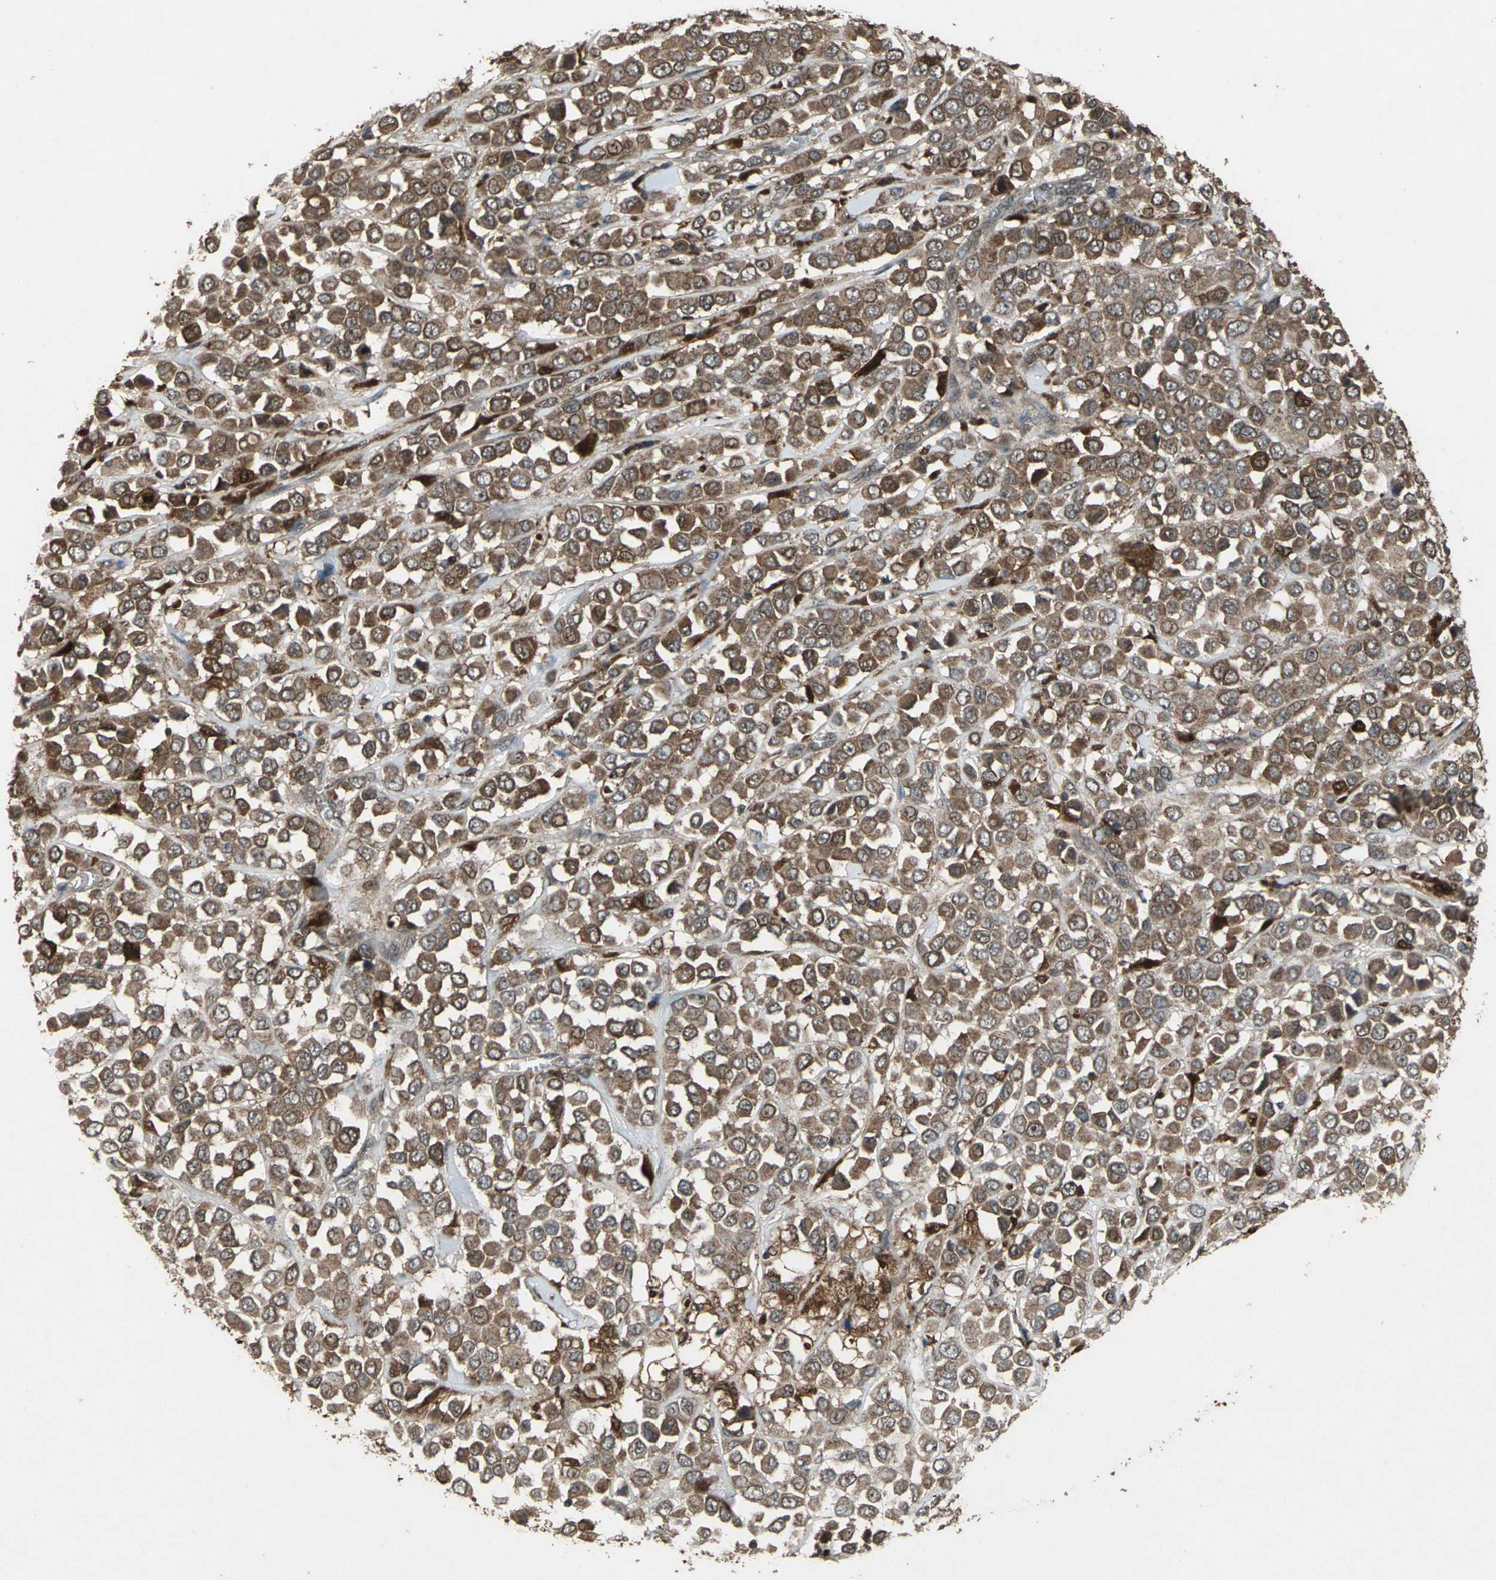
{"staining": {"intensity": "moderate", "quantity": ">75%", "location": "cytoplasmic/membranous"}, "tissue": "breast cancer", "cell_type": "Tumor cells", "image_type": "cancer", "snomed": [{"axis": "morphology", "description": "Duct carcinoma"}, {"axis": "topography", "description": "Breast"}], "caption": "The histopathology image demonstrates a brown stain indicating the presence of a protein in the cytoplasmic/membranous of tumor cells in breast cancer (infiltrating ductal carcinoma).", "gene": "PYCARD", "patient": {"sex": "female", "age": 61}}